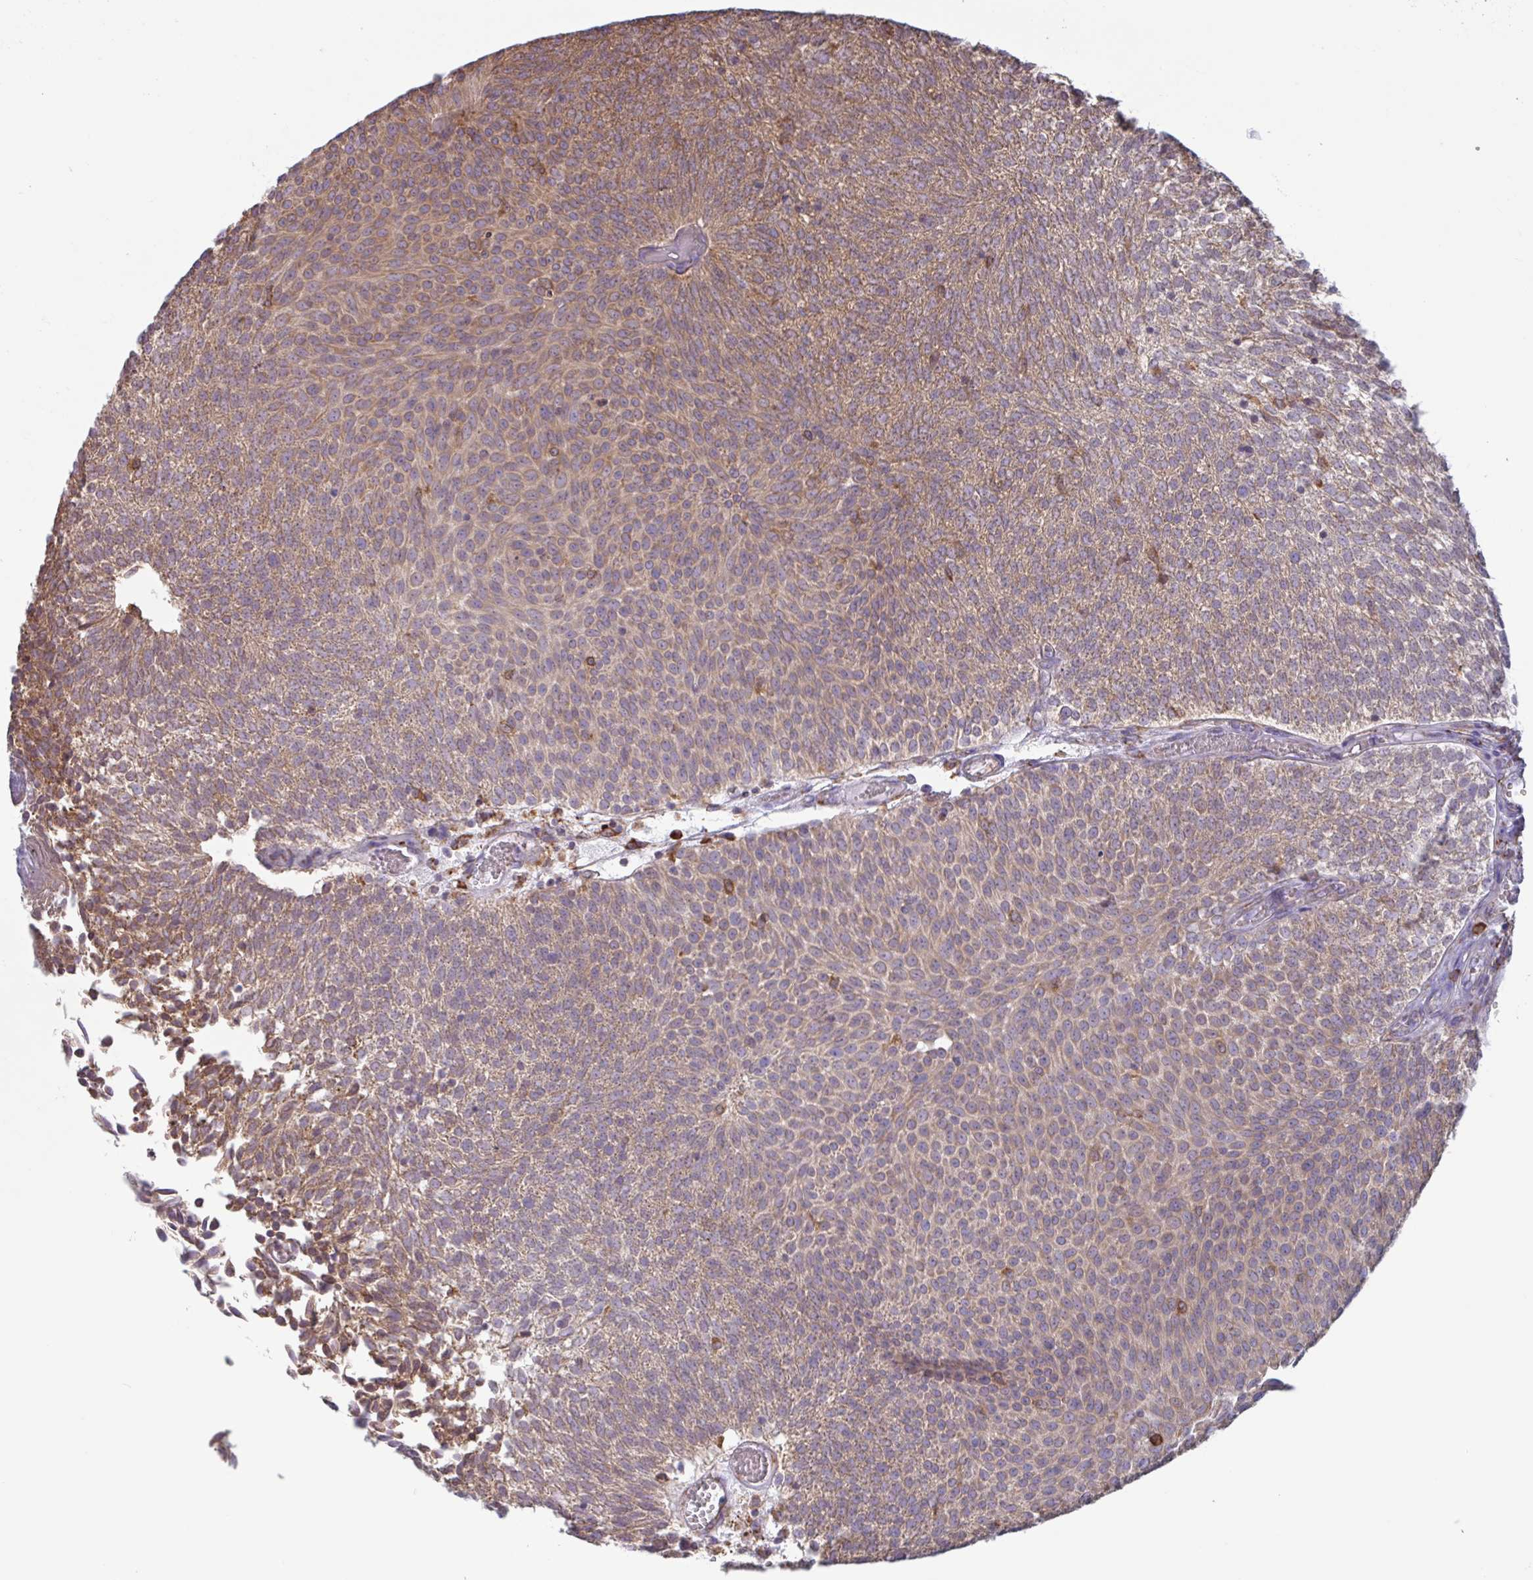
{"staining": {"intensity": "weak", "quantity": ">75%", "location": "cytoplasmic/membranous"}, "tissue": "urothelial cancer", "cell_type": "Tumor cells", "image_type": "cancer", "snomed": [{"axis": "morphology", "description": "Urothelial carcinoma, Low grade"}, {"axis": "topography", "description": "Urinary bladder"}], "caption": "Tumor cells reveal low levels of weak cytoplasmic/membranous expression in approximately >75% of cells in urothelial cancer. (Brightfield microscopy of DAB IHC at high magnification).", "gene": "DOK4", "patient": {"sex": "female", "age": 79}}